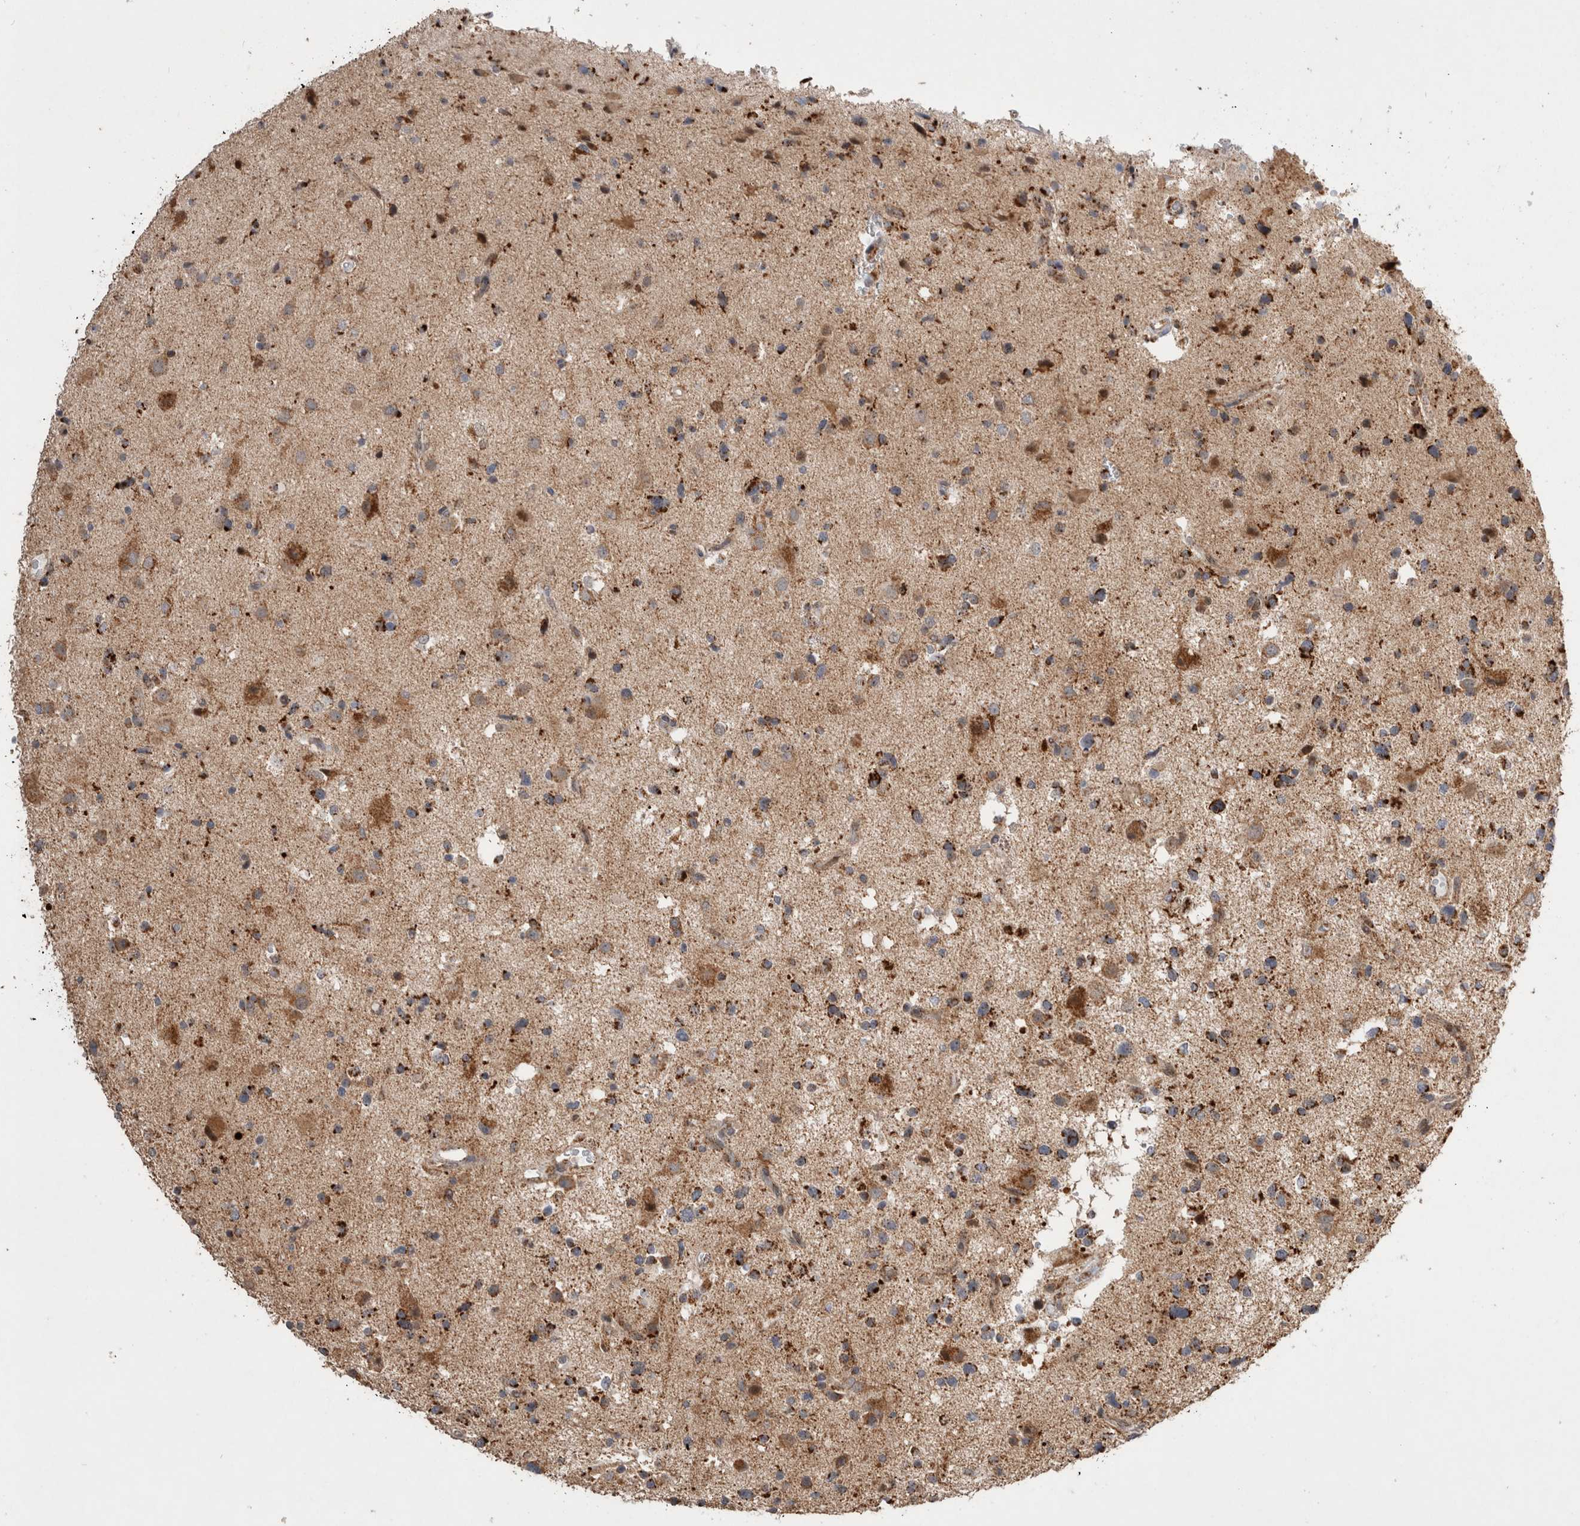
{"staining": {"intensity": "moderate", "quantity": ">75%", "location": "cytoplasmic/membranous"}, "tissue": "glioma", "cell_type": "Tumor cells", "image_type": "cancer", "snomed": [{"axis": "morphology", "description": "Glioma, malignant, High grade"}, {"axis": "topography", "description": "Brain"}], "caption": "DAB immunohistochemical staining of glioma shows moderate cytoplasmic/membranous protein positivity in about >75% of tumor cells. Using DAB (3,3'-diaminobenzidine) (brown) and hematoxylin (blue) stains, captured at high magnification using brightfield microscopy.", "gene": "MRPL37", "patient": {"sex": "male", "age": 33}}